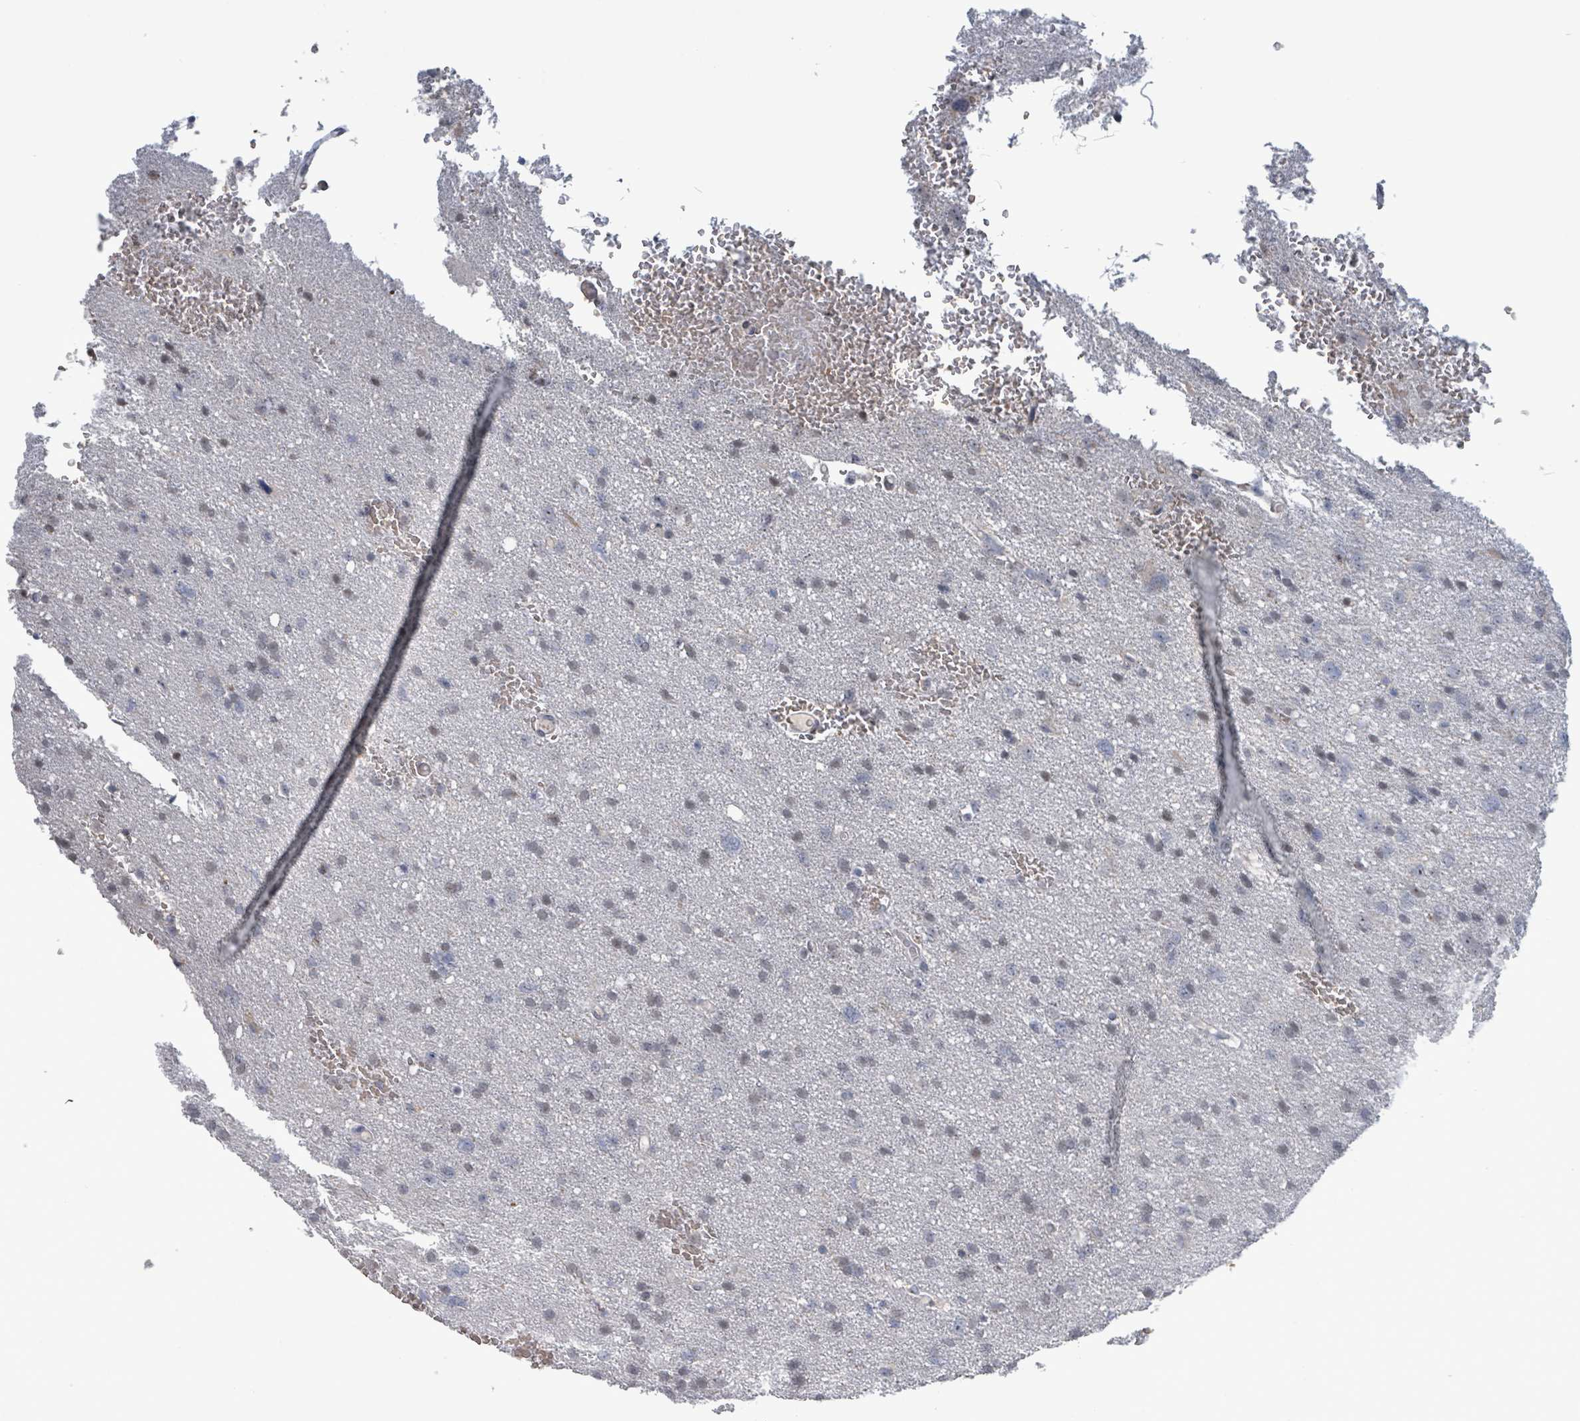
{"staining": {"intensity": "weak", "quantity": "<25%", "location": "nuclear"}, "tissue": "glioma", "cell_type": "Tumor cells", "image_type": "cancer", "snomed": [{"axis": "morphology", "description": "Glioma, malignant, High grade"}, {"axis": "topography", "description": "Brain"}], "caption": "An image of high-grade glioma (malignant) stained for a protein exhibits no brown staining in tumor cells.", "gene": "SEBOX", "patient": {"sex": "male", "age": 61}}